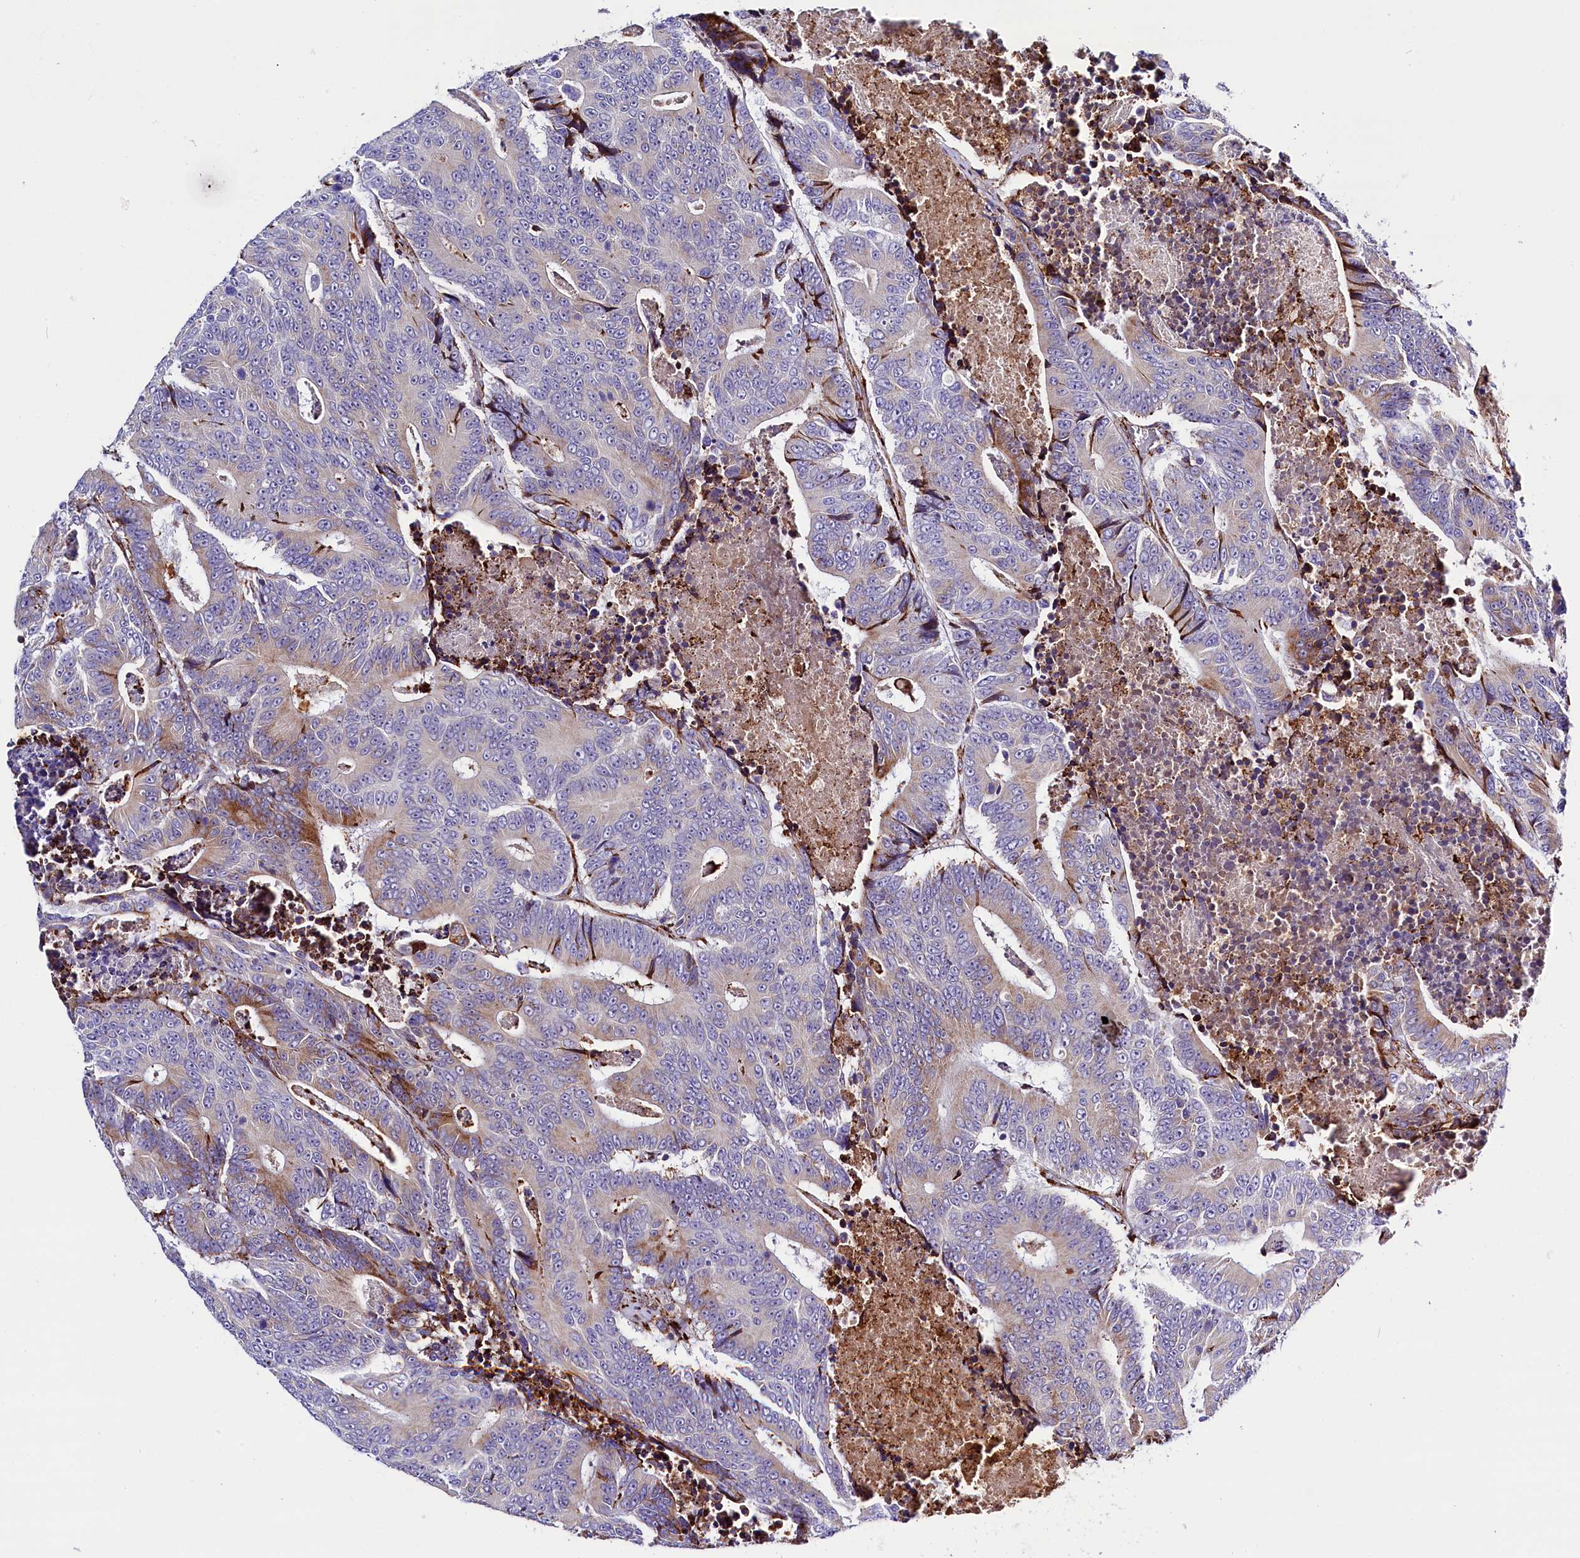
{"staining": {"intensity": "weak", "quantity": "<25%", "location": "cytoplasmic/membranous"}, "tissue": "colorectal cancer", "cell_type": "Tumor cells", "image_type": "cancer", "snomed": [{"axis": "morphology", "description": "Adenocarcinoma, NOS"}, {"axis": "topography", "description": "Colon"}], "caption": "Colorectal cancer (adenocarcinoma) stained for a protein using IHC displays no positivity tumor cells.", "gene": "CMTR2", "patient": {"sex": "male", "age": 83}}